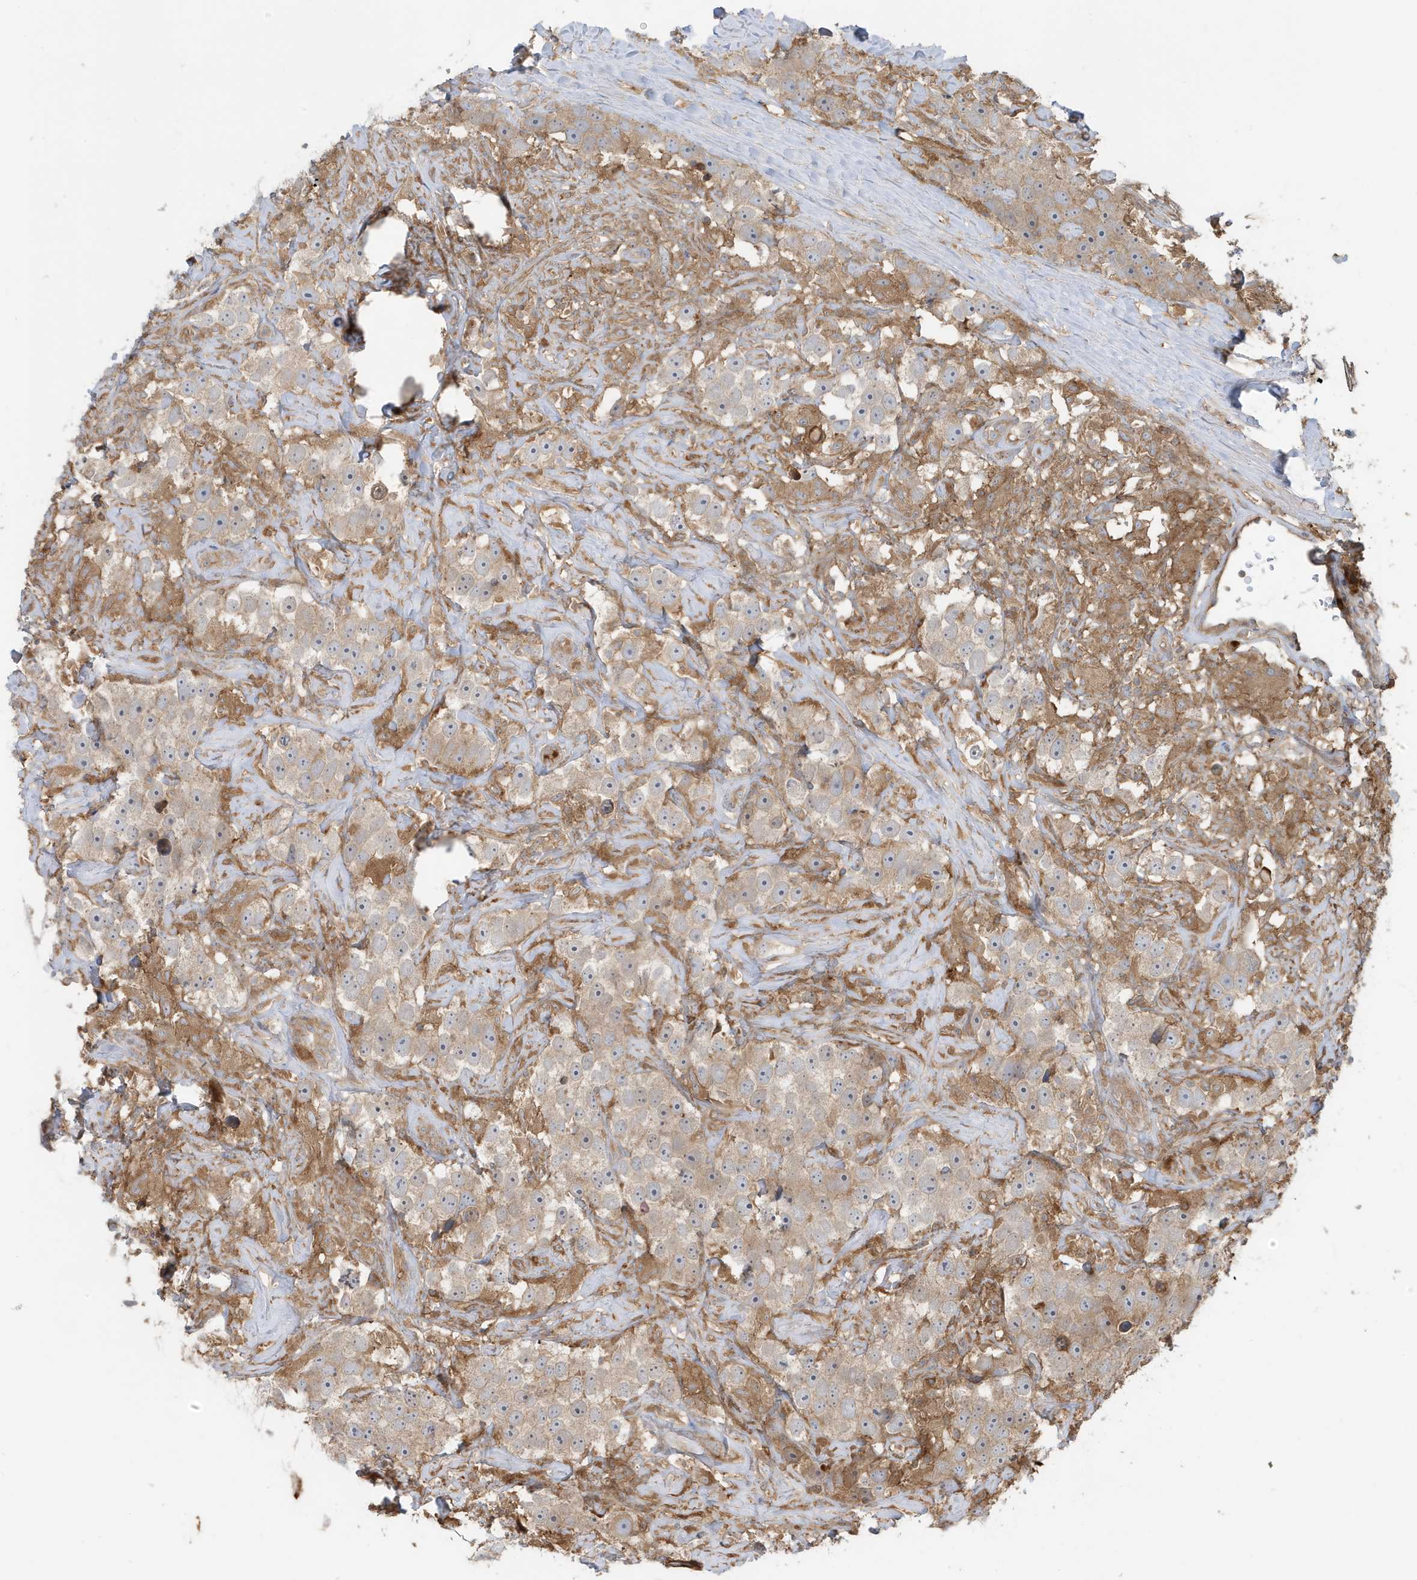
{"staining": {"intensity": "weak", "quantity": "<25%", "location": "cytoplasmic/membranous"}, "tissue": "testis cancer", "cell_type": "Tumor cells", "image_type": "cancer", "snomed": [{"axis": "morphology", "description": "Seminoma, NOS"}, {"axis": "topography", "description": "Testis"}], "caption": "Tumor cells show no significant protein staining in testis cancer. (Stains: DAB (3,3'-diaminobenzidine) immunohistochemistry with hematoxylin counter stain, Microscopy: brightfield microscopy at high magnification).", "gene": "ABTB1", "patient": {"sex": "male", "age": 49}}